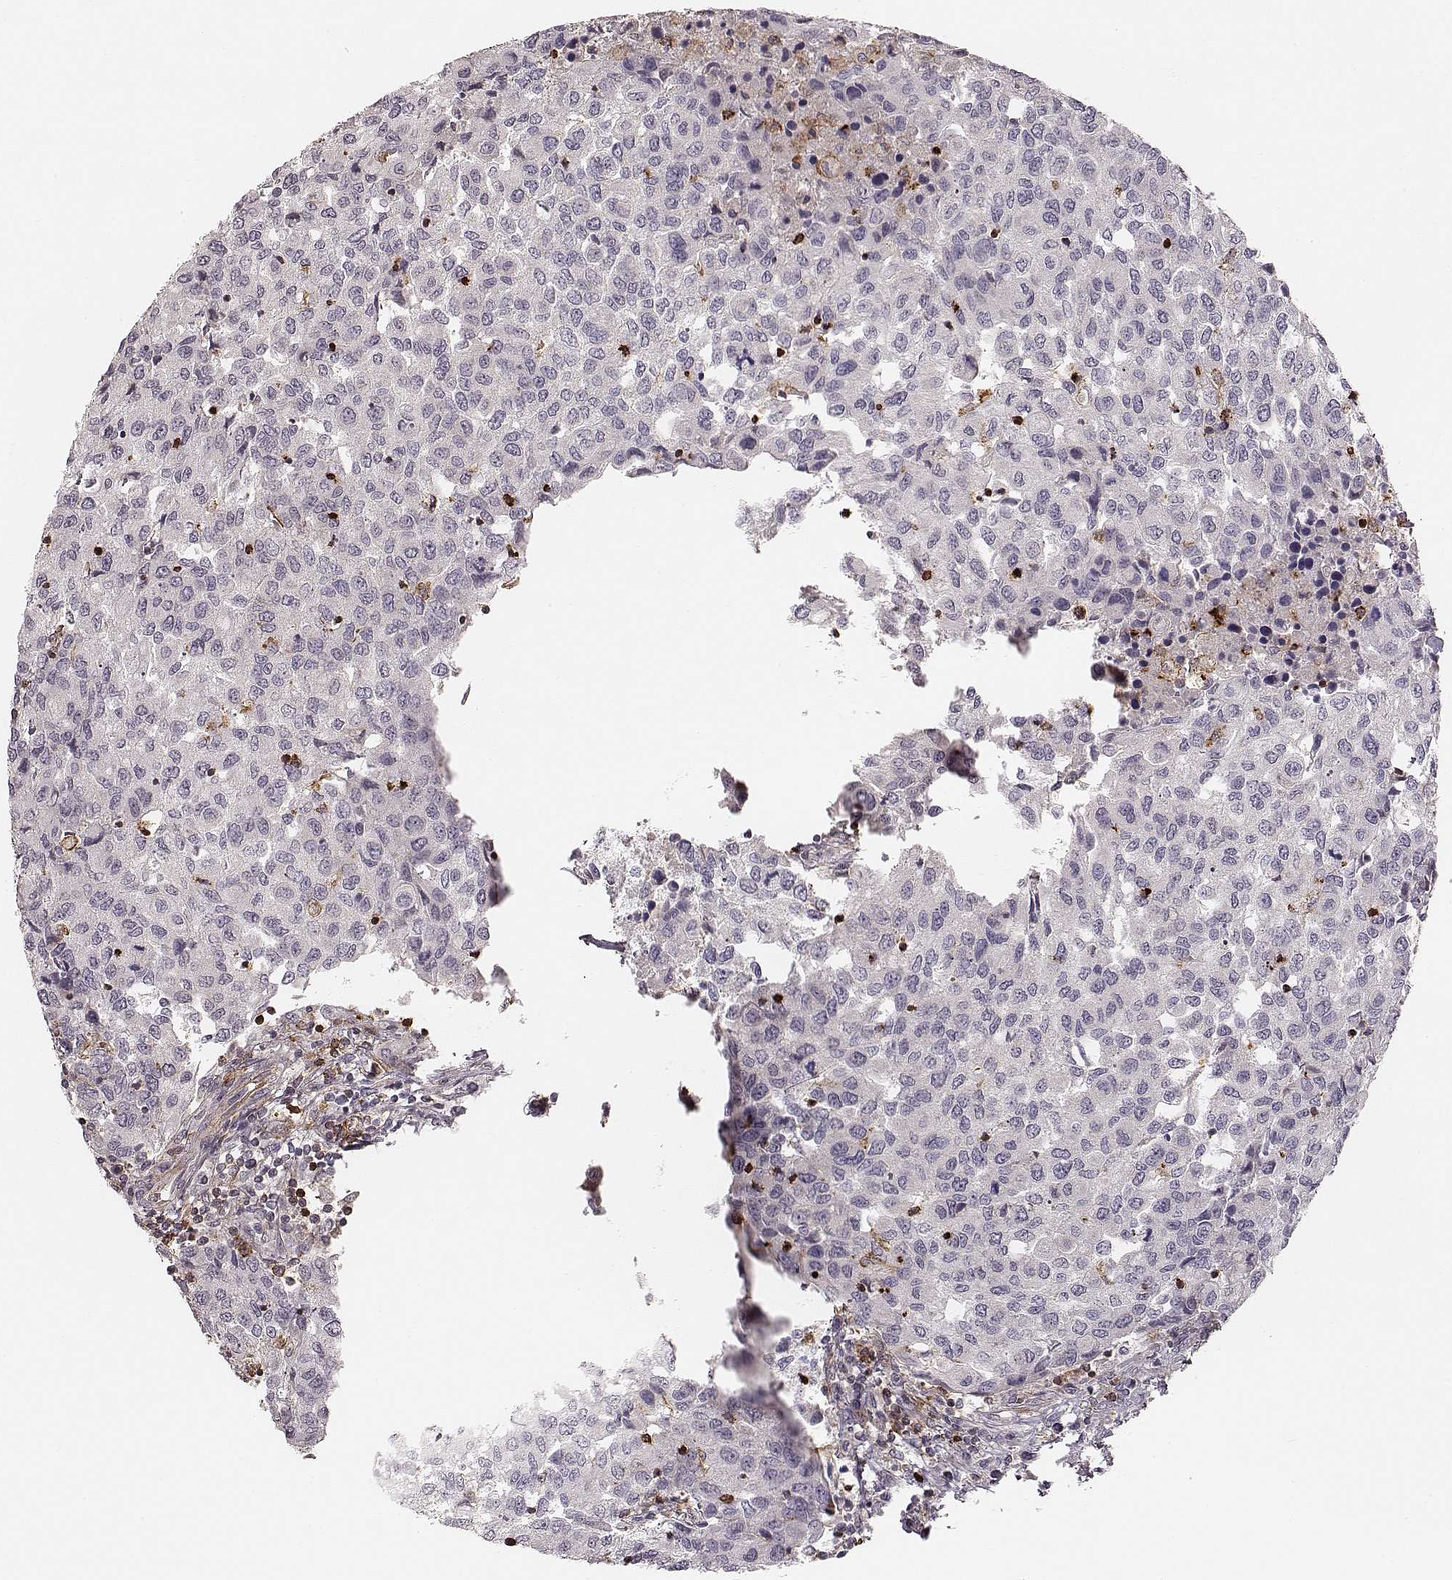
{"staining": {"intensity": "negative", "quantity": "none", "location": "none"}, "tissue": "urothelial cancer", "cell_type": "Tumor cells", "image_type": "cancer", "snomed": [{"axis": "morphology", "description": "Urothelial carcinoma, High grade"}, {"axis": "topography", "description": "Urinary bladder"}], "caption": "An IHC photomicrograph of urothelial carcinoma (high-grade) is shown. There is no staining in tumor cells of urothelial carcinoma (high-grade).", "gene": "ZYX", "patient": {"sex": "female", "age": 78}}